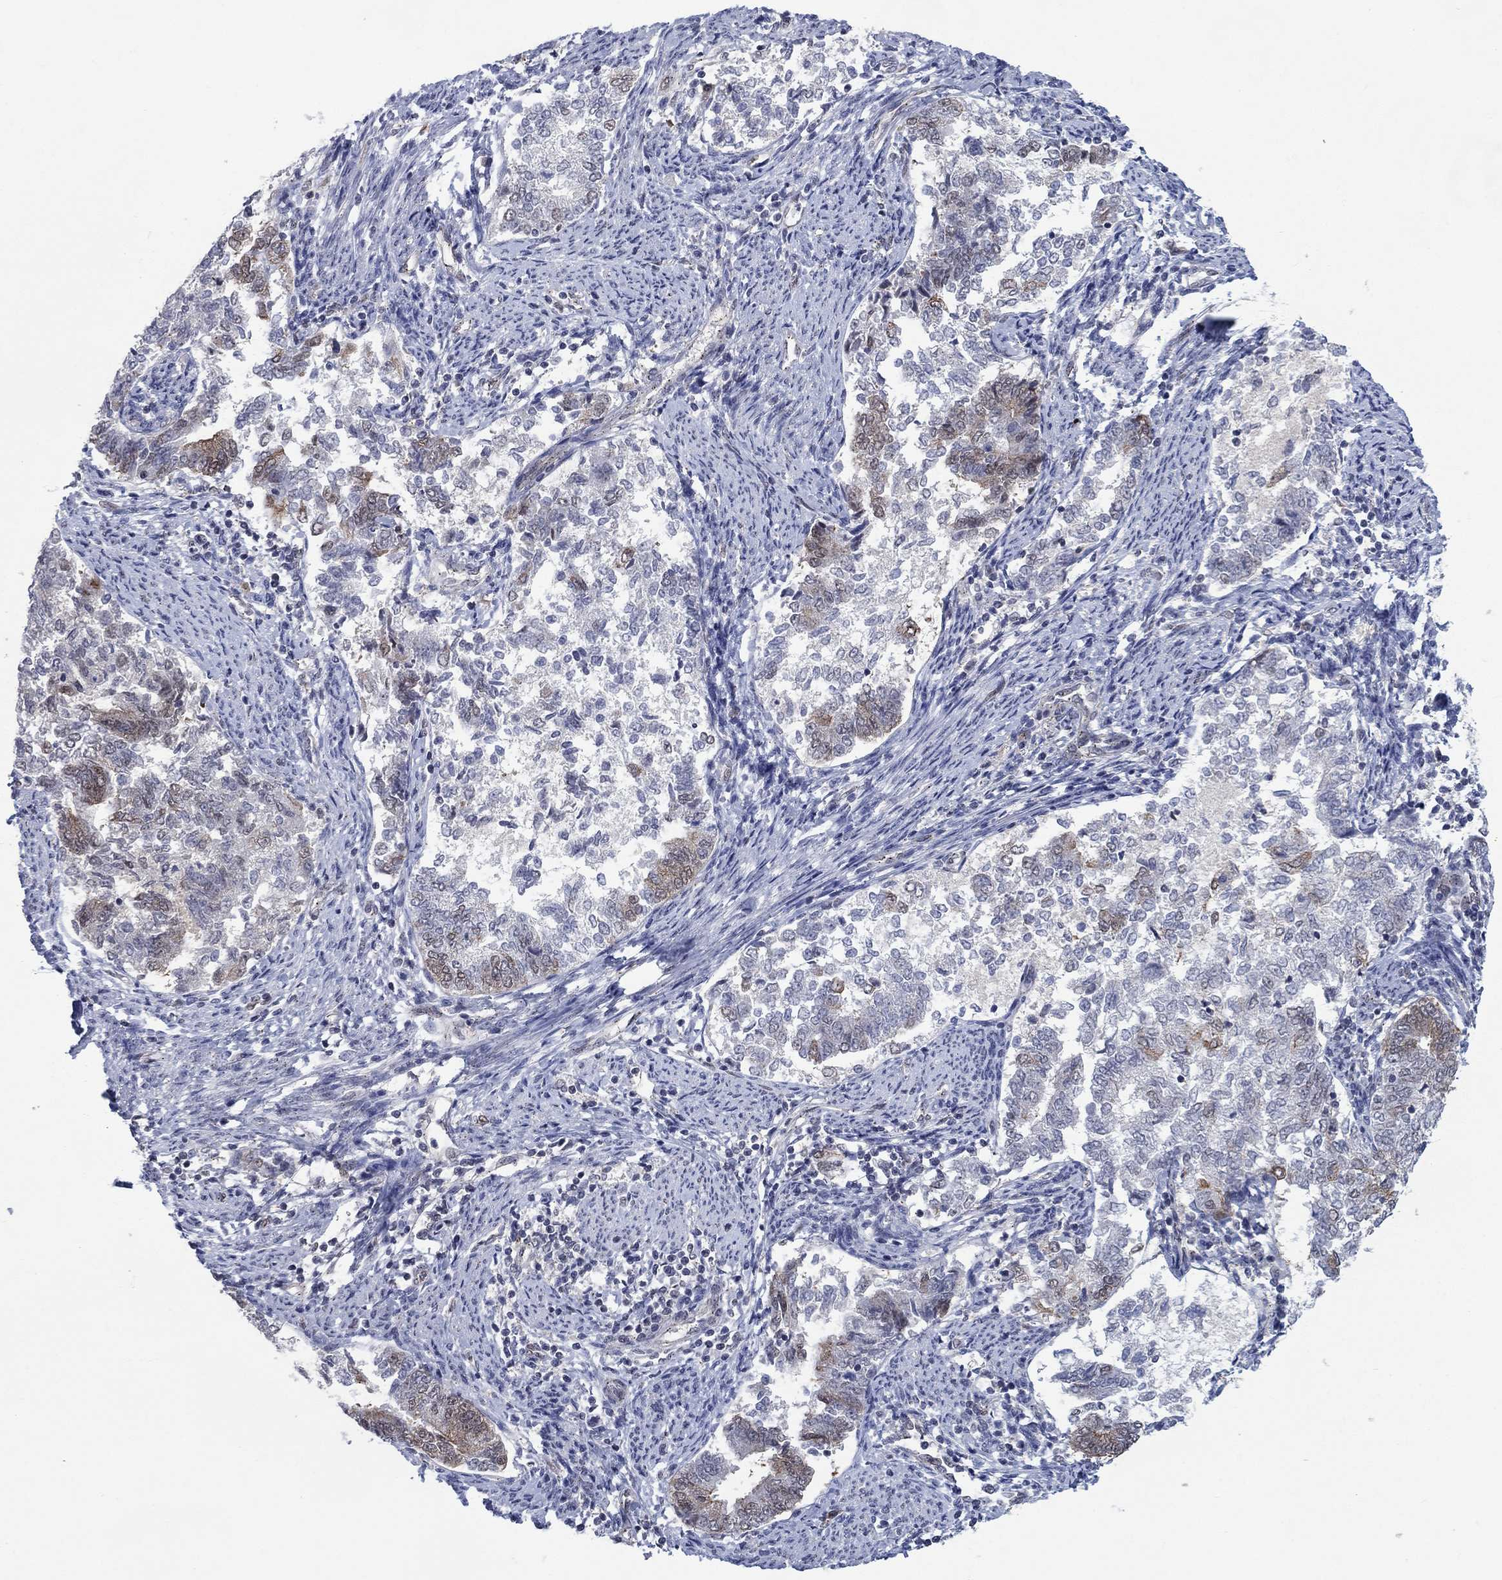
{"staining": {"intensity": "moderate", "quantity": "<25%", "location": "cytoplasmic/membranous"}, "tissue": "endometrial cancer", "cell_type": "Tumor cells", "image_type": "cancer", "snomed": [{"axis": "morphology", "description": "Adenocarcinoma, NOS"}, {"axis": "topography", "description": "Endometrium"}], "caption": "Approximately <25% of tumor cells in human endometrial cancer show moderate cytoplasmic/membranous protein staining as visualized by brown immunohistochemical staining.", "gene": "SH3RF1", "patient": {"sex": "female", "age": 65}}